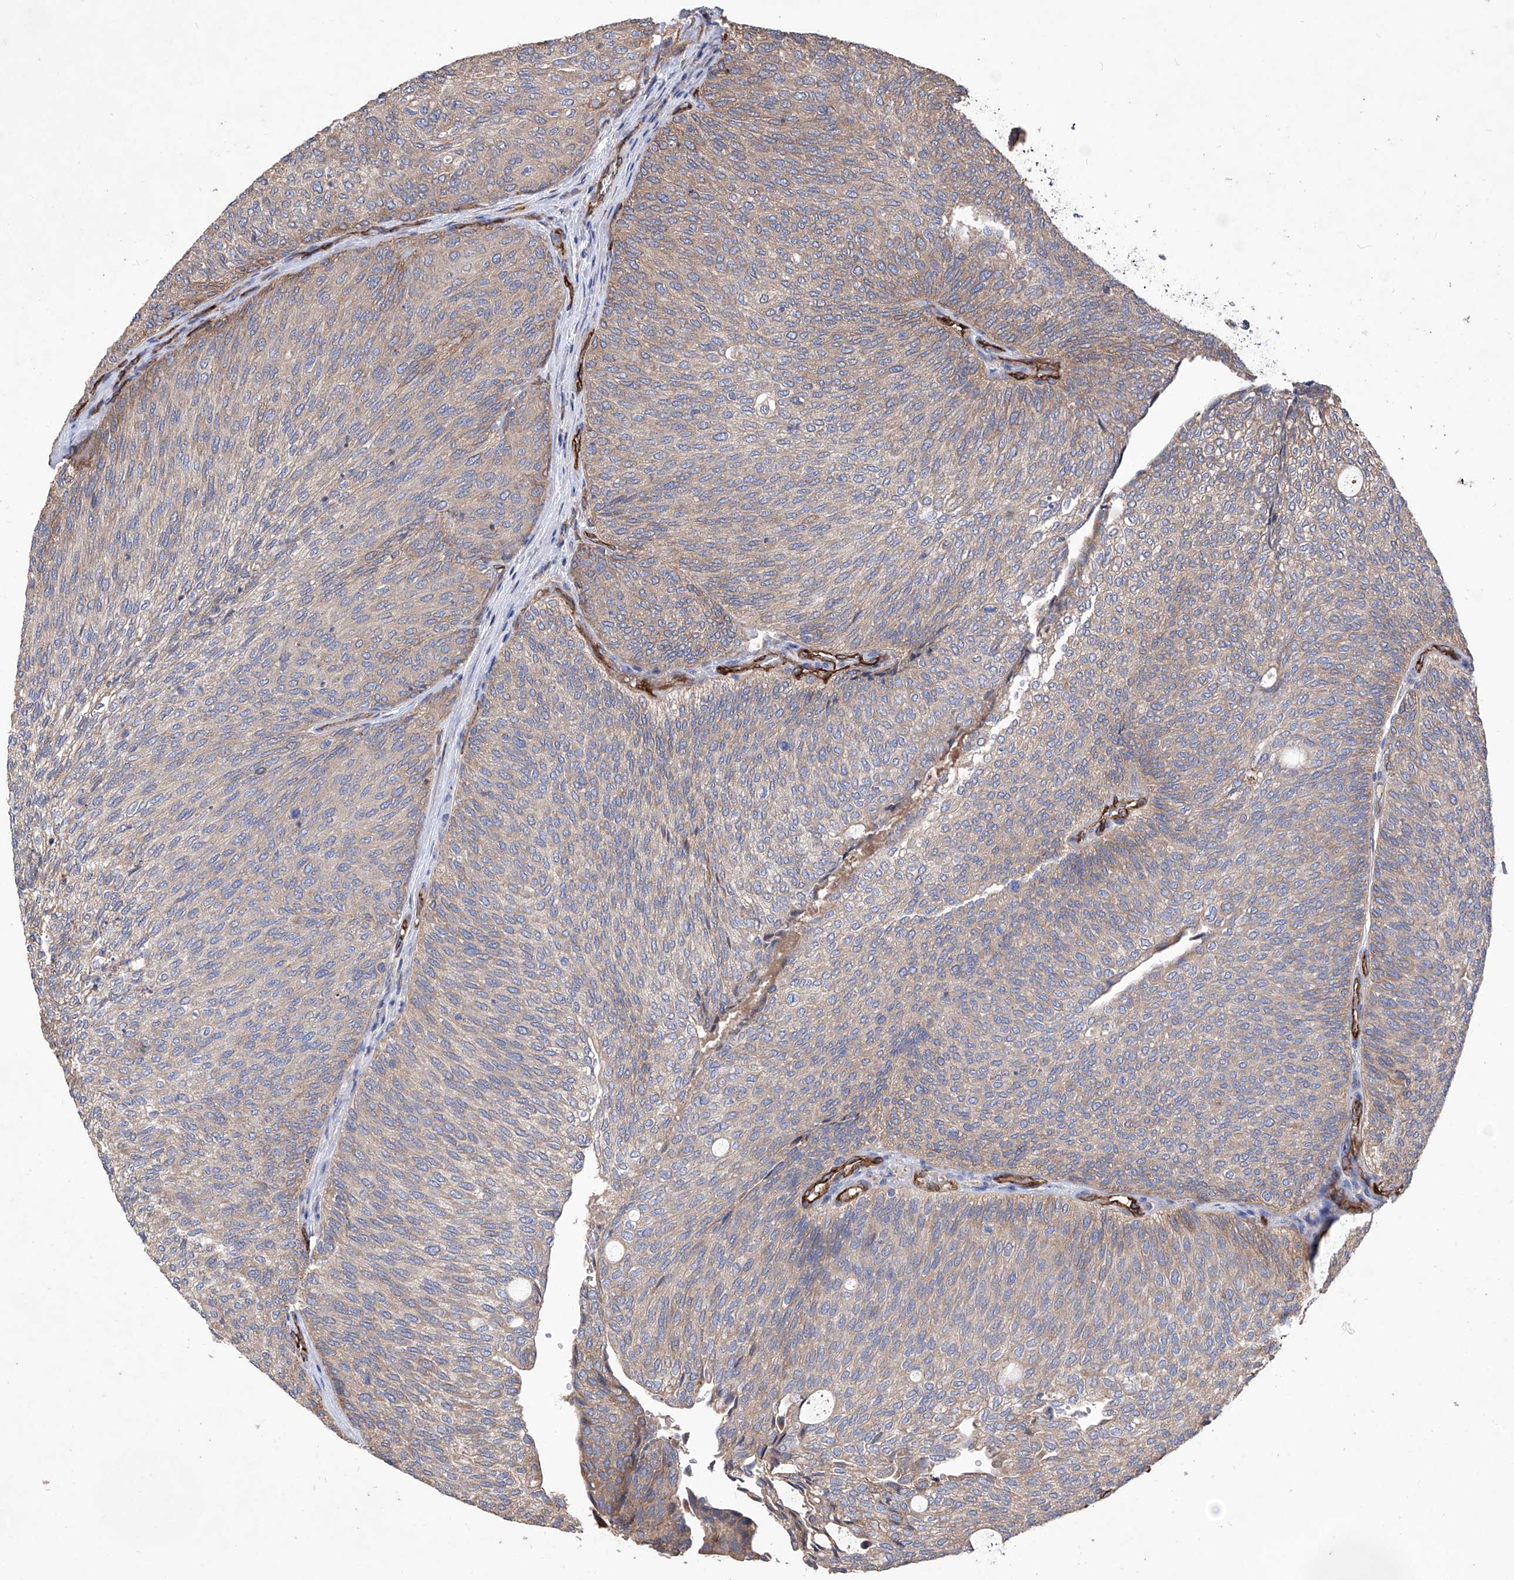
{"staining": {"intensity": "weak", "quantity": ">75%", "location": "cytoplasmic/membranous"}, "tissue": "urothelial cancer", "cell_type": "Tumor cells", "image_type": "cancer", "snomed": [{"axis": "morphology", "description": "Urothelial carcinoma, Low grade"}, {"axis": "topography", "description": "Urinary bladder"}], "caption": "A high-resolution image shows IHC staining of urothelial cancer, which demonstrates weak cytoplasmic/membranous positivity in approximately >75% of tumor cells. (DAB (3,3'-diaminobenzidine) IHC with brightfield microscopy, high magnification).", "gene": "INPP5B", "patient": {"sex": "female", "age": 79}}